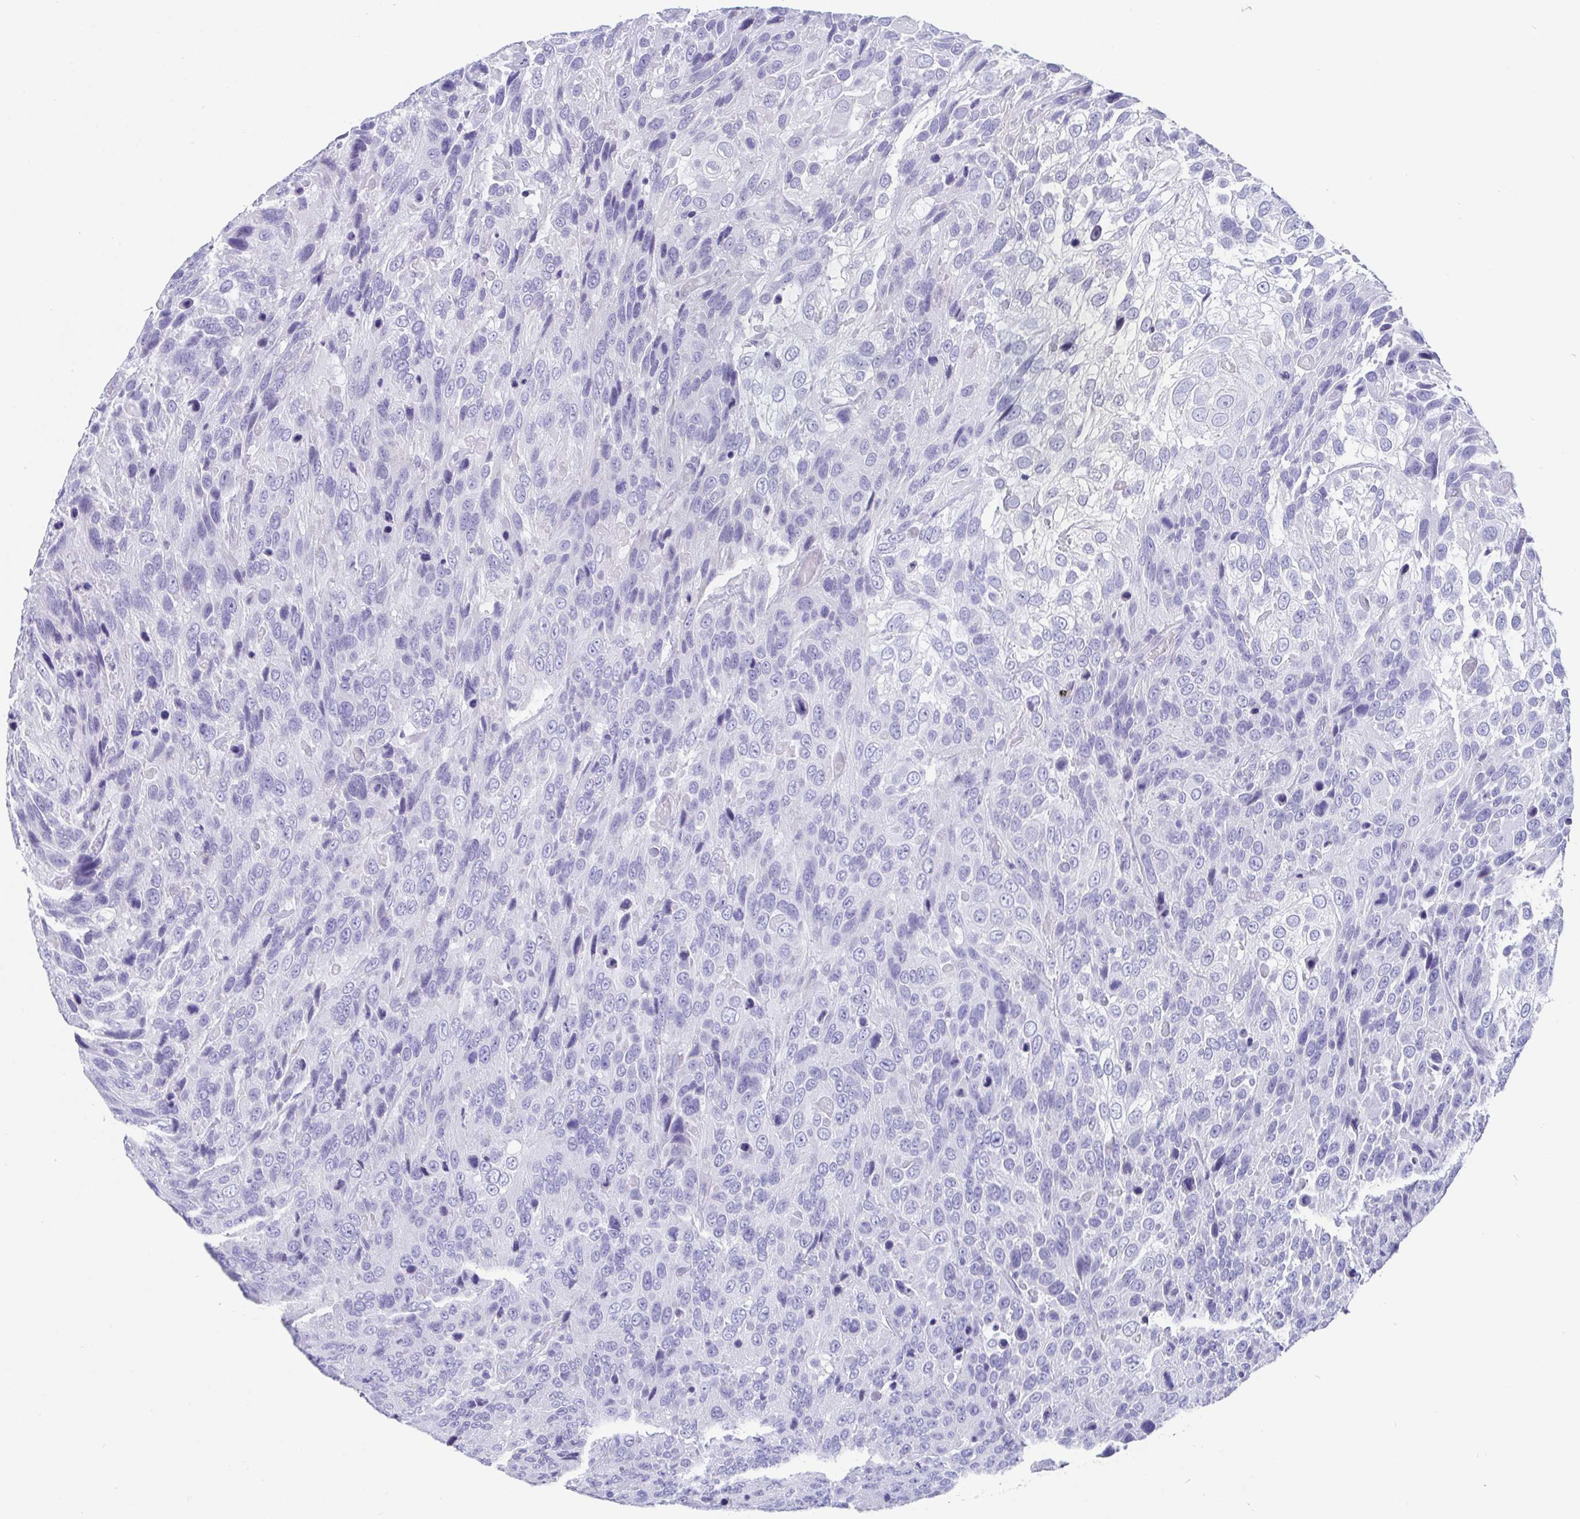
{"staining": {"intensity": "negative", "quantity": "none", "location": "none"}, "tissue": "urothelial cancer", "cell_type": "Tumor cells", "image_type": "cancer", "snomed": [{"axis": "morphology", "description": "Urothelial carcinoma, High grade"}, {"axis": "topography", "description": "Urinary bladder"}], "caption": "There is no significant positivity in tumor cells of urothelial carcinoma (high-grade). Brightfield microscopy of immunohistochemistry (IHC) stained with DAB (brown) and hematoxylin (blue), captured at high magnification.", "gene": "SCGN", "patient": {"sex": "female", "age": 70}}